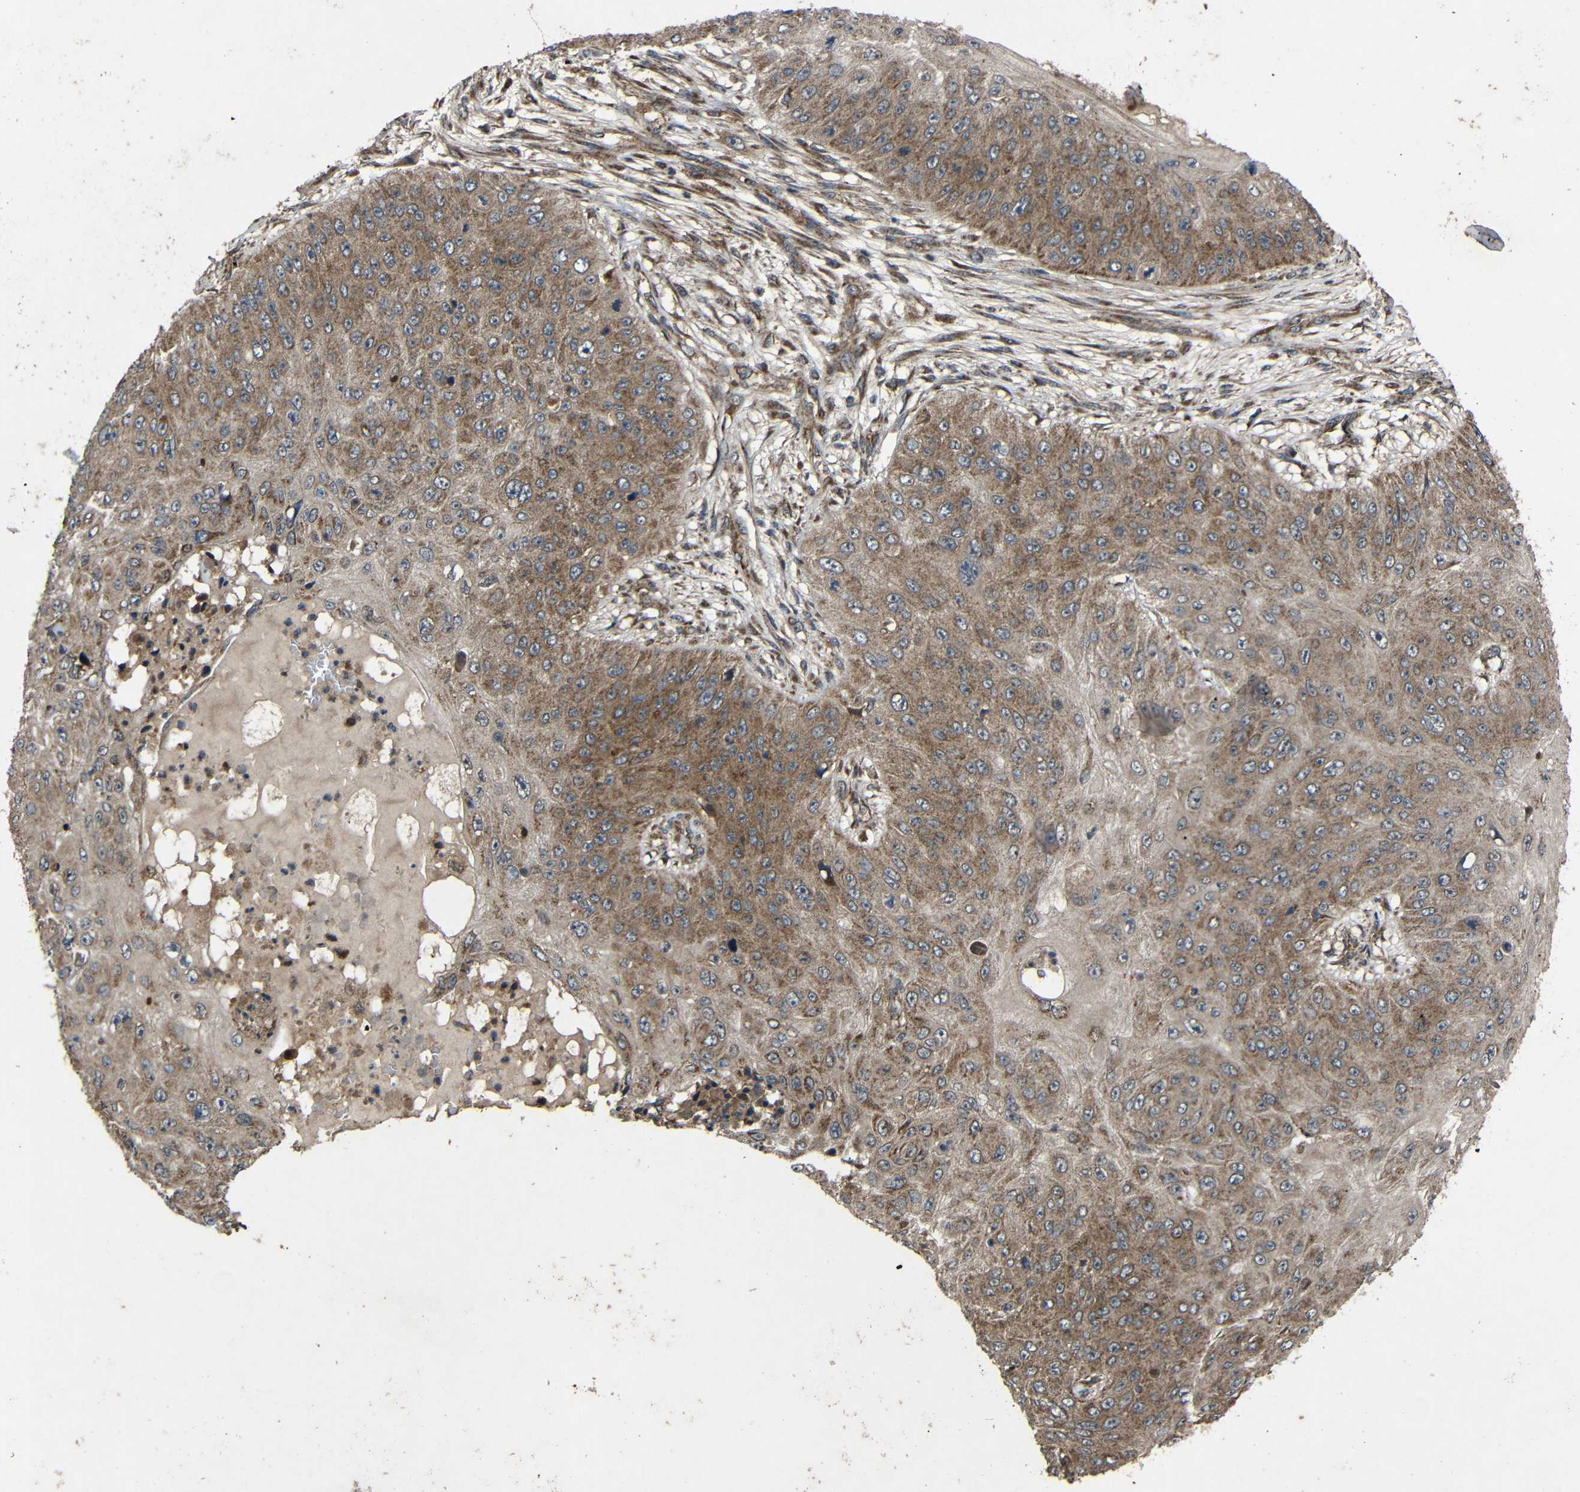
{"staining": {"intensity": "moderate", "quantity": ">75%", "location": "cytoplasmic/membranous"}, "tissue": "skin cancer", "cell_type": "Tumor cells", "image_type": "cancer", "snomed": [{"axis": "morphology", "description": "Squamous cell carcinoma, NOS"}, {"axis": "topography", "description": "Skin"}], "caption": "The image displays staining of skin cancer (squamous cell carcinoma), revealing moderate cytoplasmic/membranous protein positivity (brown color) within tumor cells.", "gene": "C1GALT1", "patient": {"sex": "female", "age": 80}}